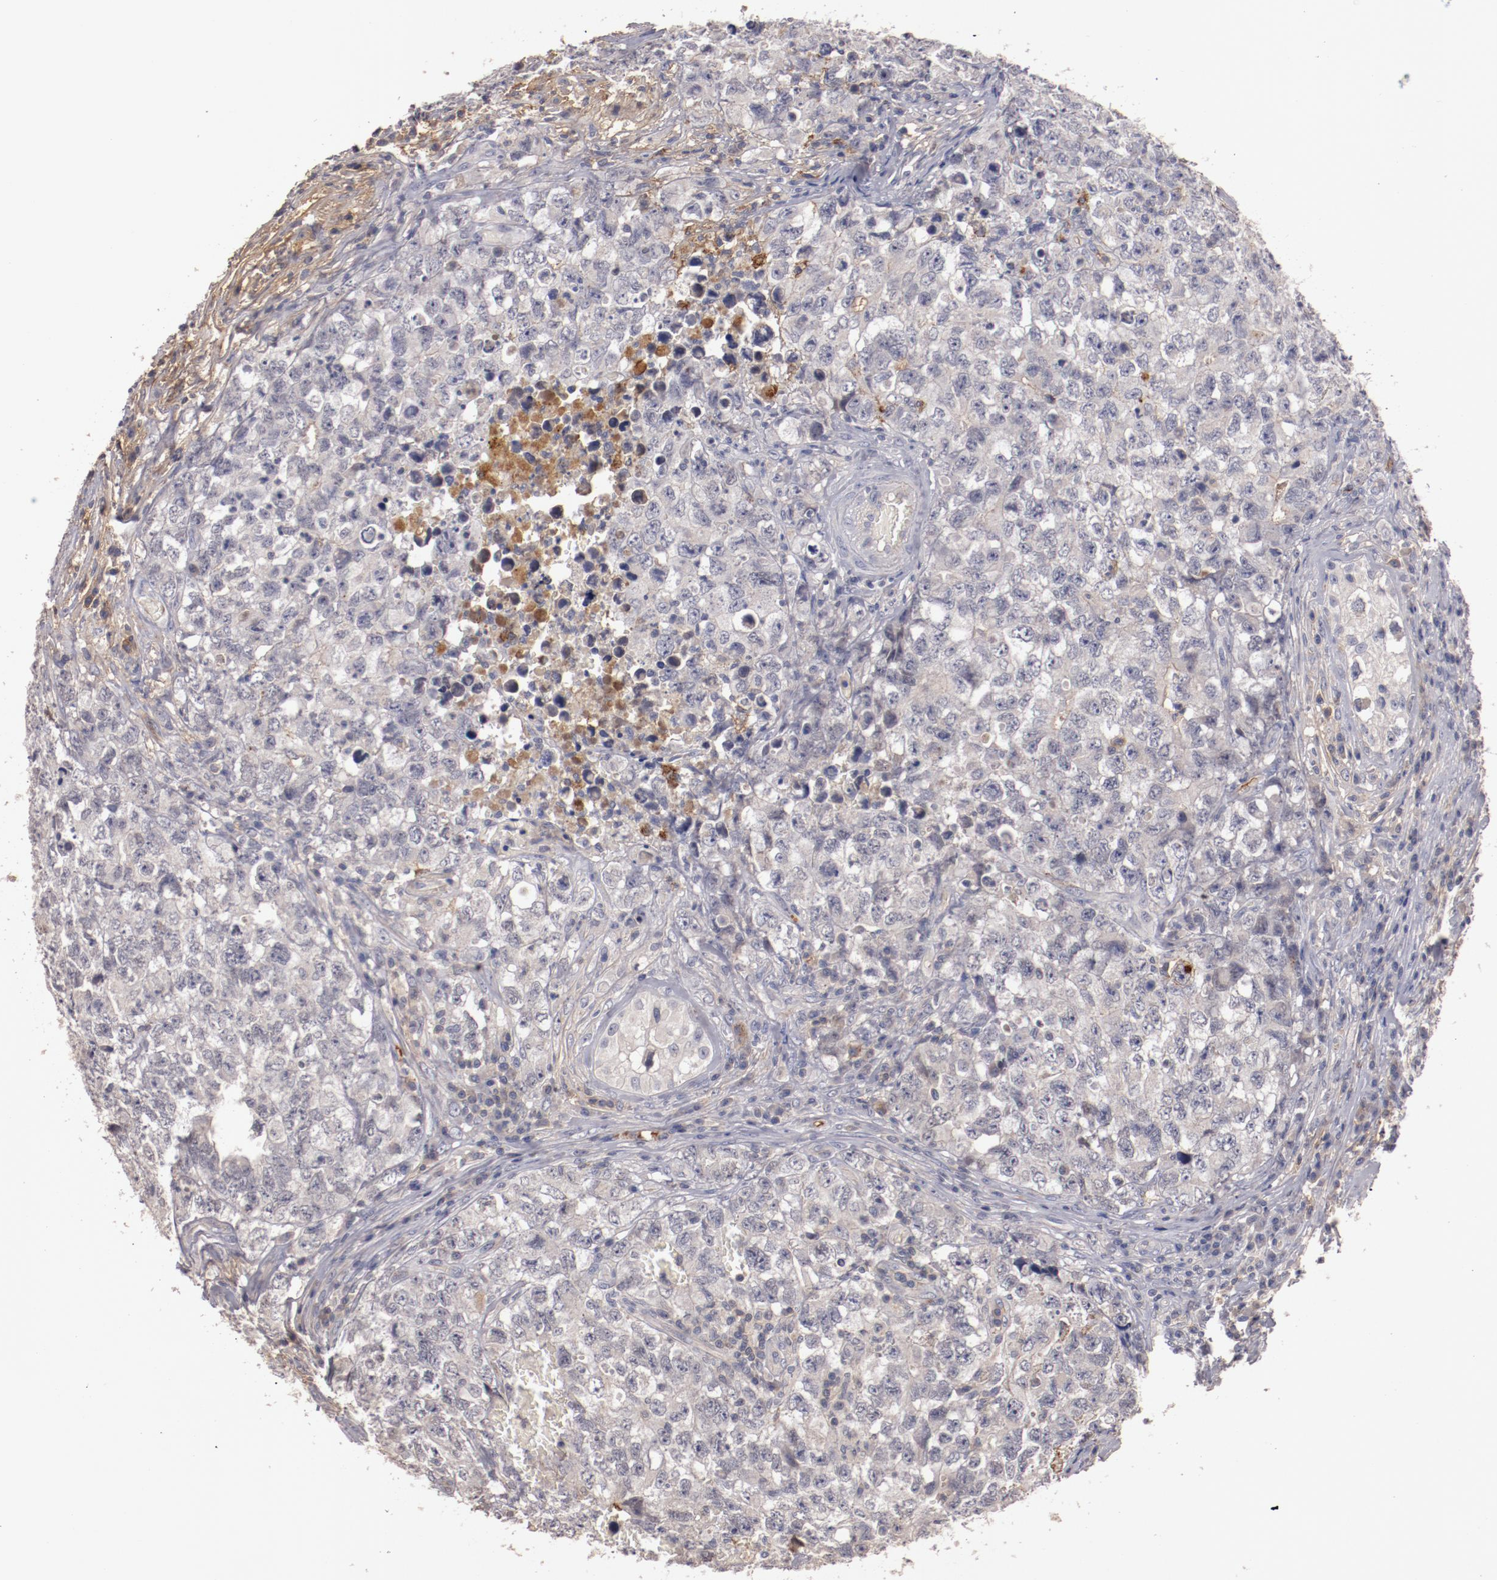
{"staining": {"intensity": "negative", "quantity": "none", "location": "none"}, "tissue": "testis cancer", "cell_type": "Tumor cells", "image_type": "cancer", "snomed": [{"axis": "morphology", "description": "Carcinoma, Embryonal, NOS"}, {"axis": "topography", "description": "Testis"}], "caption": "The image demonstrates no staining of tumor cells in testis embryonal carcinoma.", "gene": "MBL2", "patient": {"sex": "male", "age": 31}}